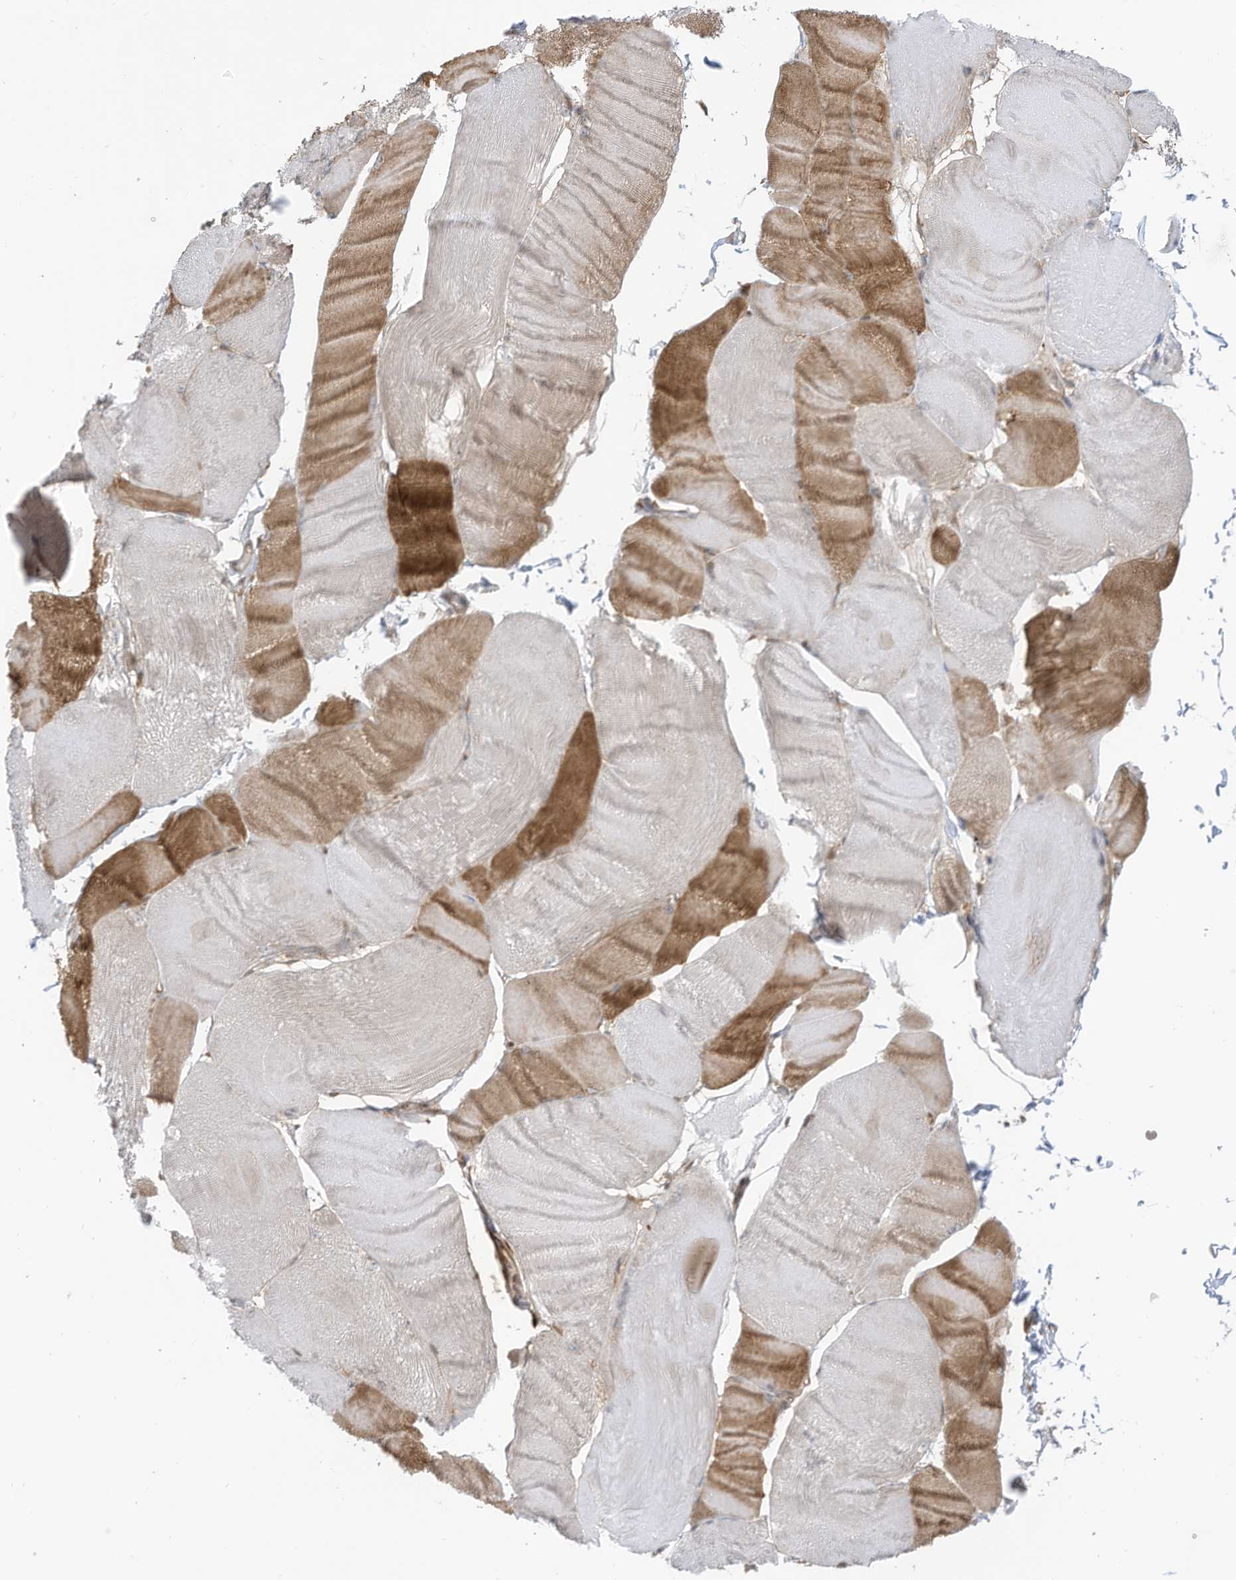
{"staining": {"intensity": "strong", "quantity": "<25%", "location": "cytoplasmic/membranous"}, "tissue": "skeletal muscle", "cell_type": "Myocytes", "image_type": "normal", "snomed": [{"axis": "morphology", "description": "Normal tissue, NOS"}, {"axis": "morphology", "description": "Basal cell carcinoma"}, {"axis": "topography", "description": "Skeletal muscle"}], "caption": "Skeletal muscle stained with a brown dye displays strong cytoplasmic/membranous positive staining in approximately <25% of myocytes.", "gene": "REPS1", "patient": {"sex": "female", "age": 64}}